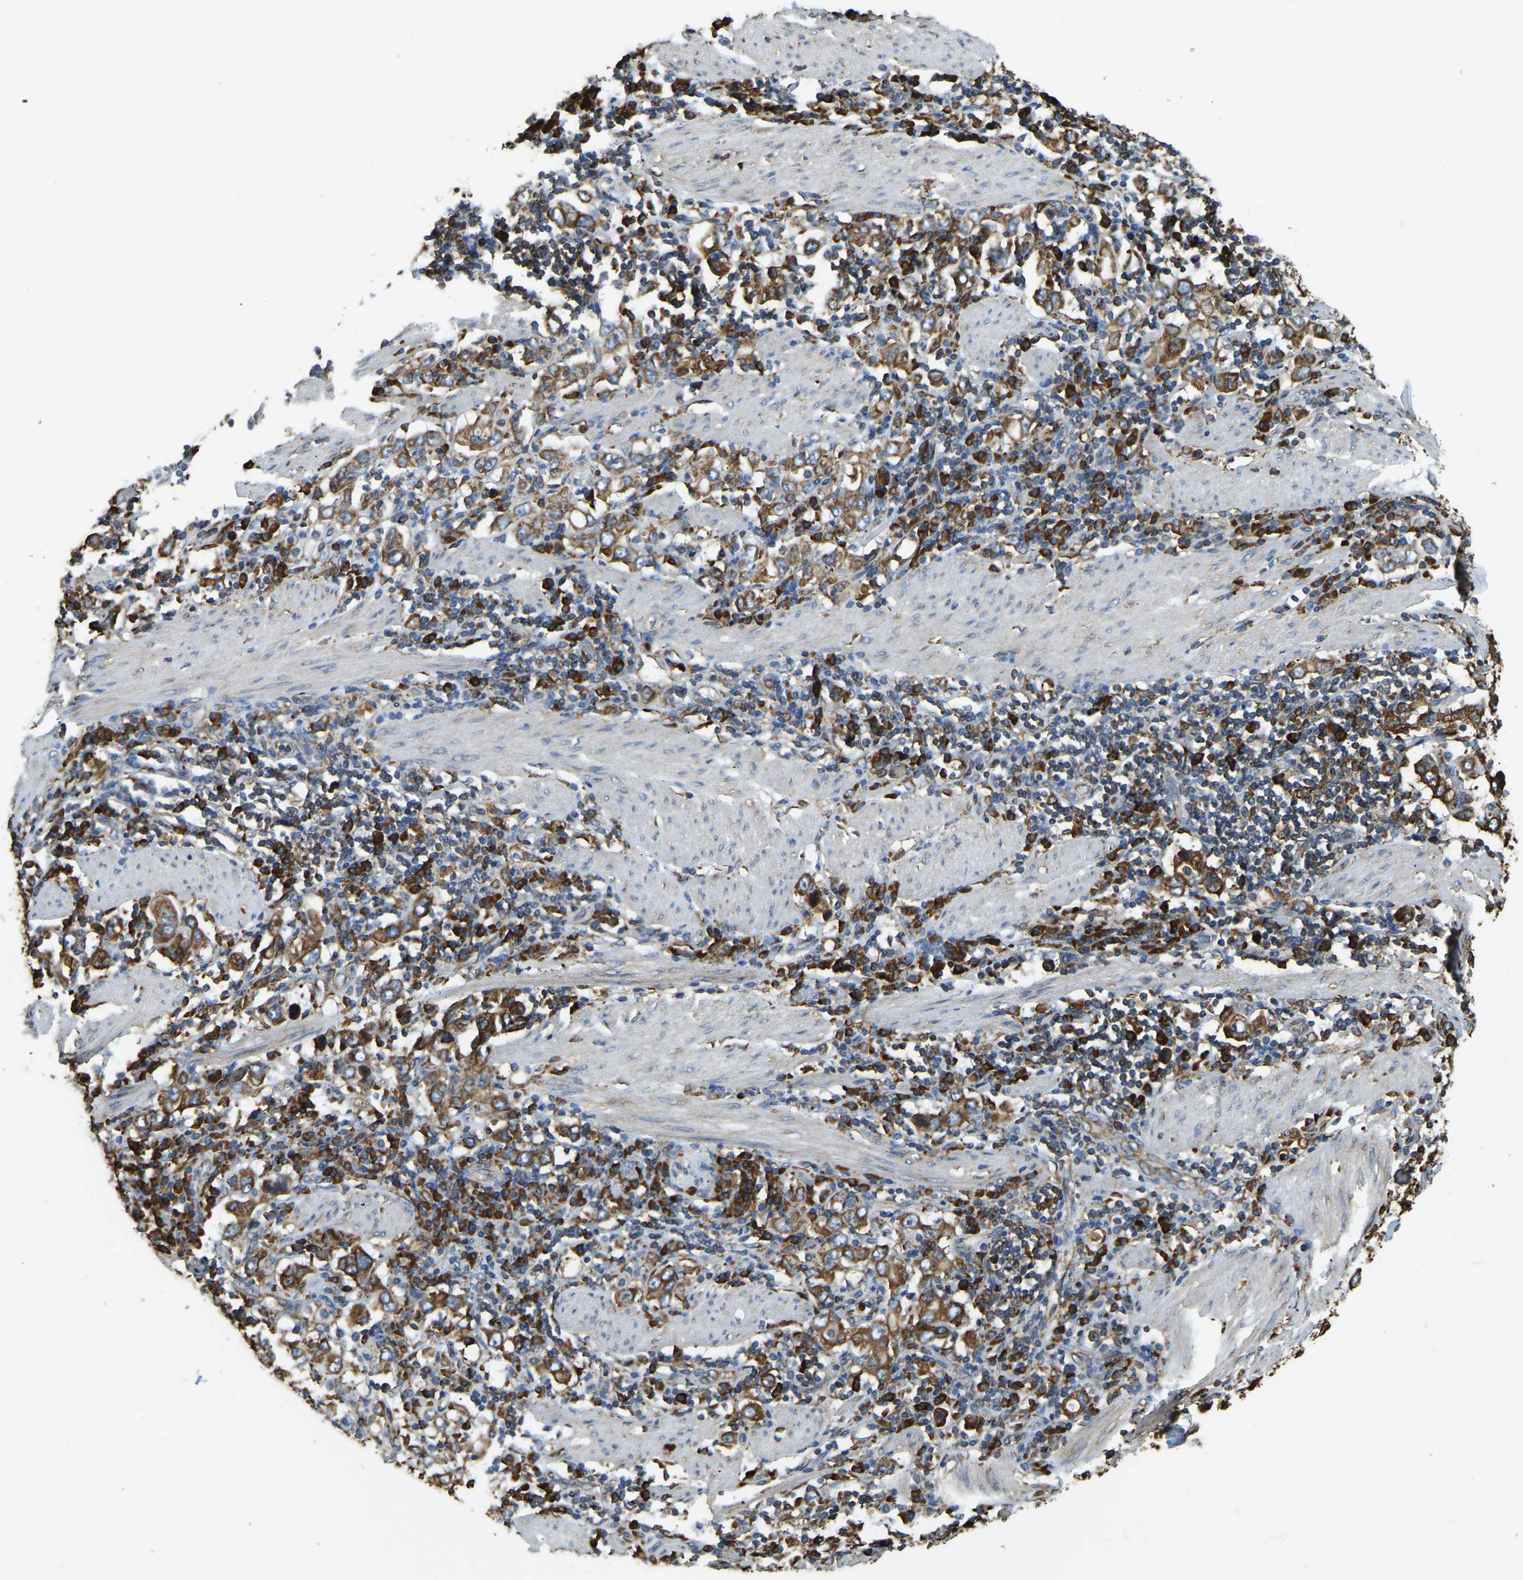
{"staining": {"intensity": "moderate", "quantity": ">75%", "location": "cytoplasmic/membranous"}, "tissue": "stomach cancer", "cell_type": "Tumor cells", "image_type": "cancer", "snomed": [{"axis": "morphology", "description": "Adenocarcinoma, NOS"}, {"axis": "topography", "description": "Stomach, upper"}], "caption": "This image shows IHC staining of human adenocarcinoma (stomach), with medium moderate cytoplasmic/membranous staining in about >75% of tumor cells.", "gene": "RNF115", "patient": {"sex": "male", "age": 62}}